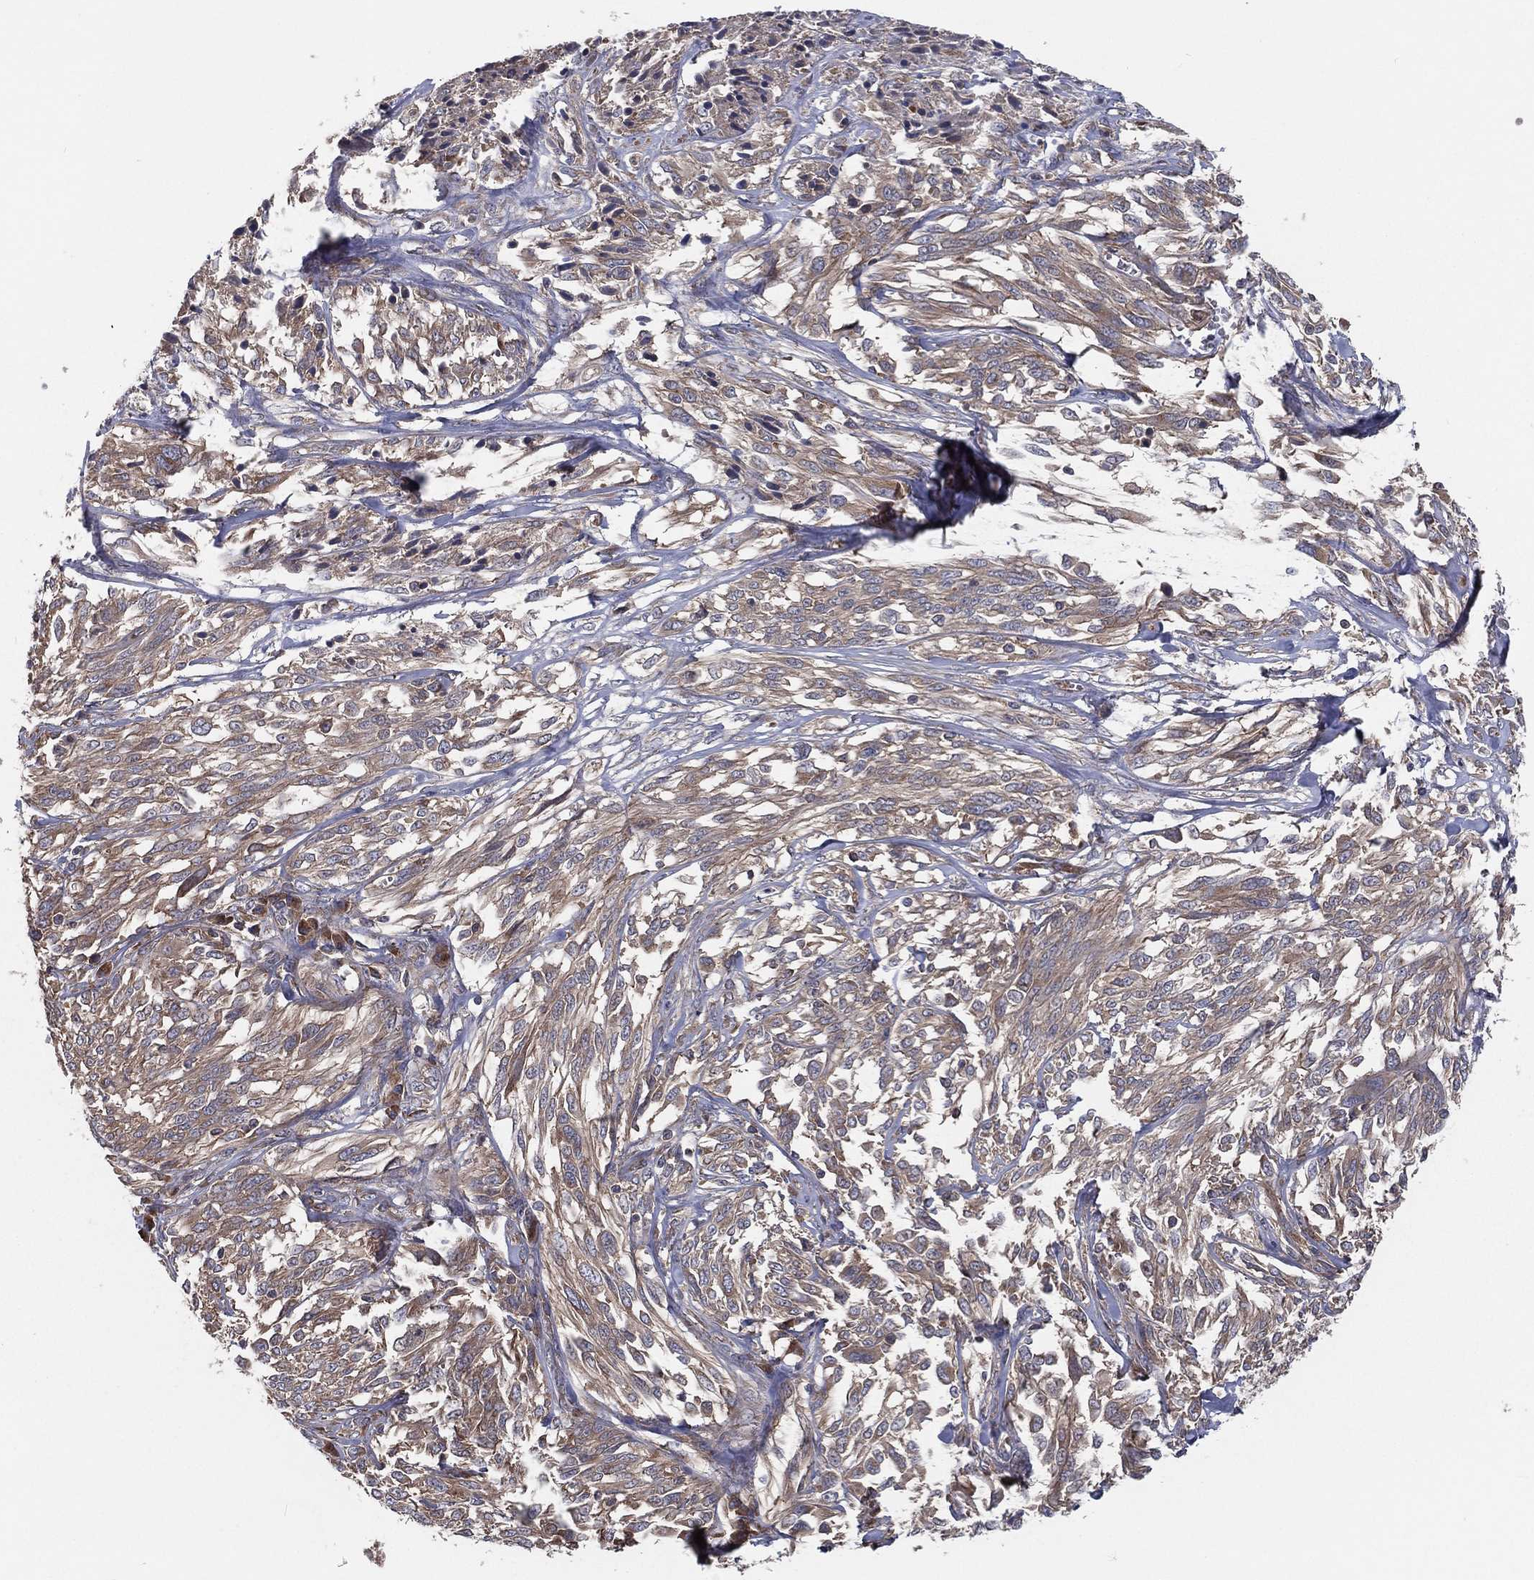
{"staining": {"intensity": "weak", "quantity": ">75%", "location": "cytoplasmic/membranous"}, "tissue": "melanoma", "cell_type": "Tumor cells", "image_type": "cancer", "snomed": [{"axis": "morphology", "description": "Malignant melanoma, NOS"}, {"axis": "topography", "description": "Skin"}], "caption": "The micrograph displays a brown stain indicating the presence of a protein in the cytoplasmic/membranous of tumor cells in malignant melanoma.", "gene": "EIF2B5", "patient": {"sex": "female", "age": 91}}